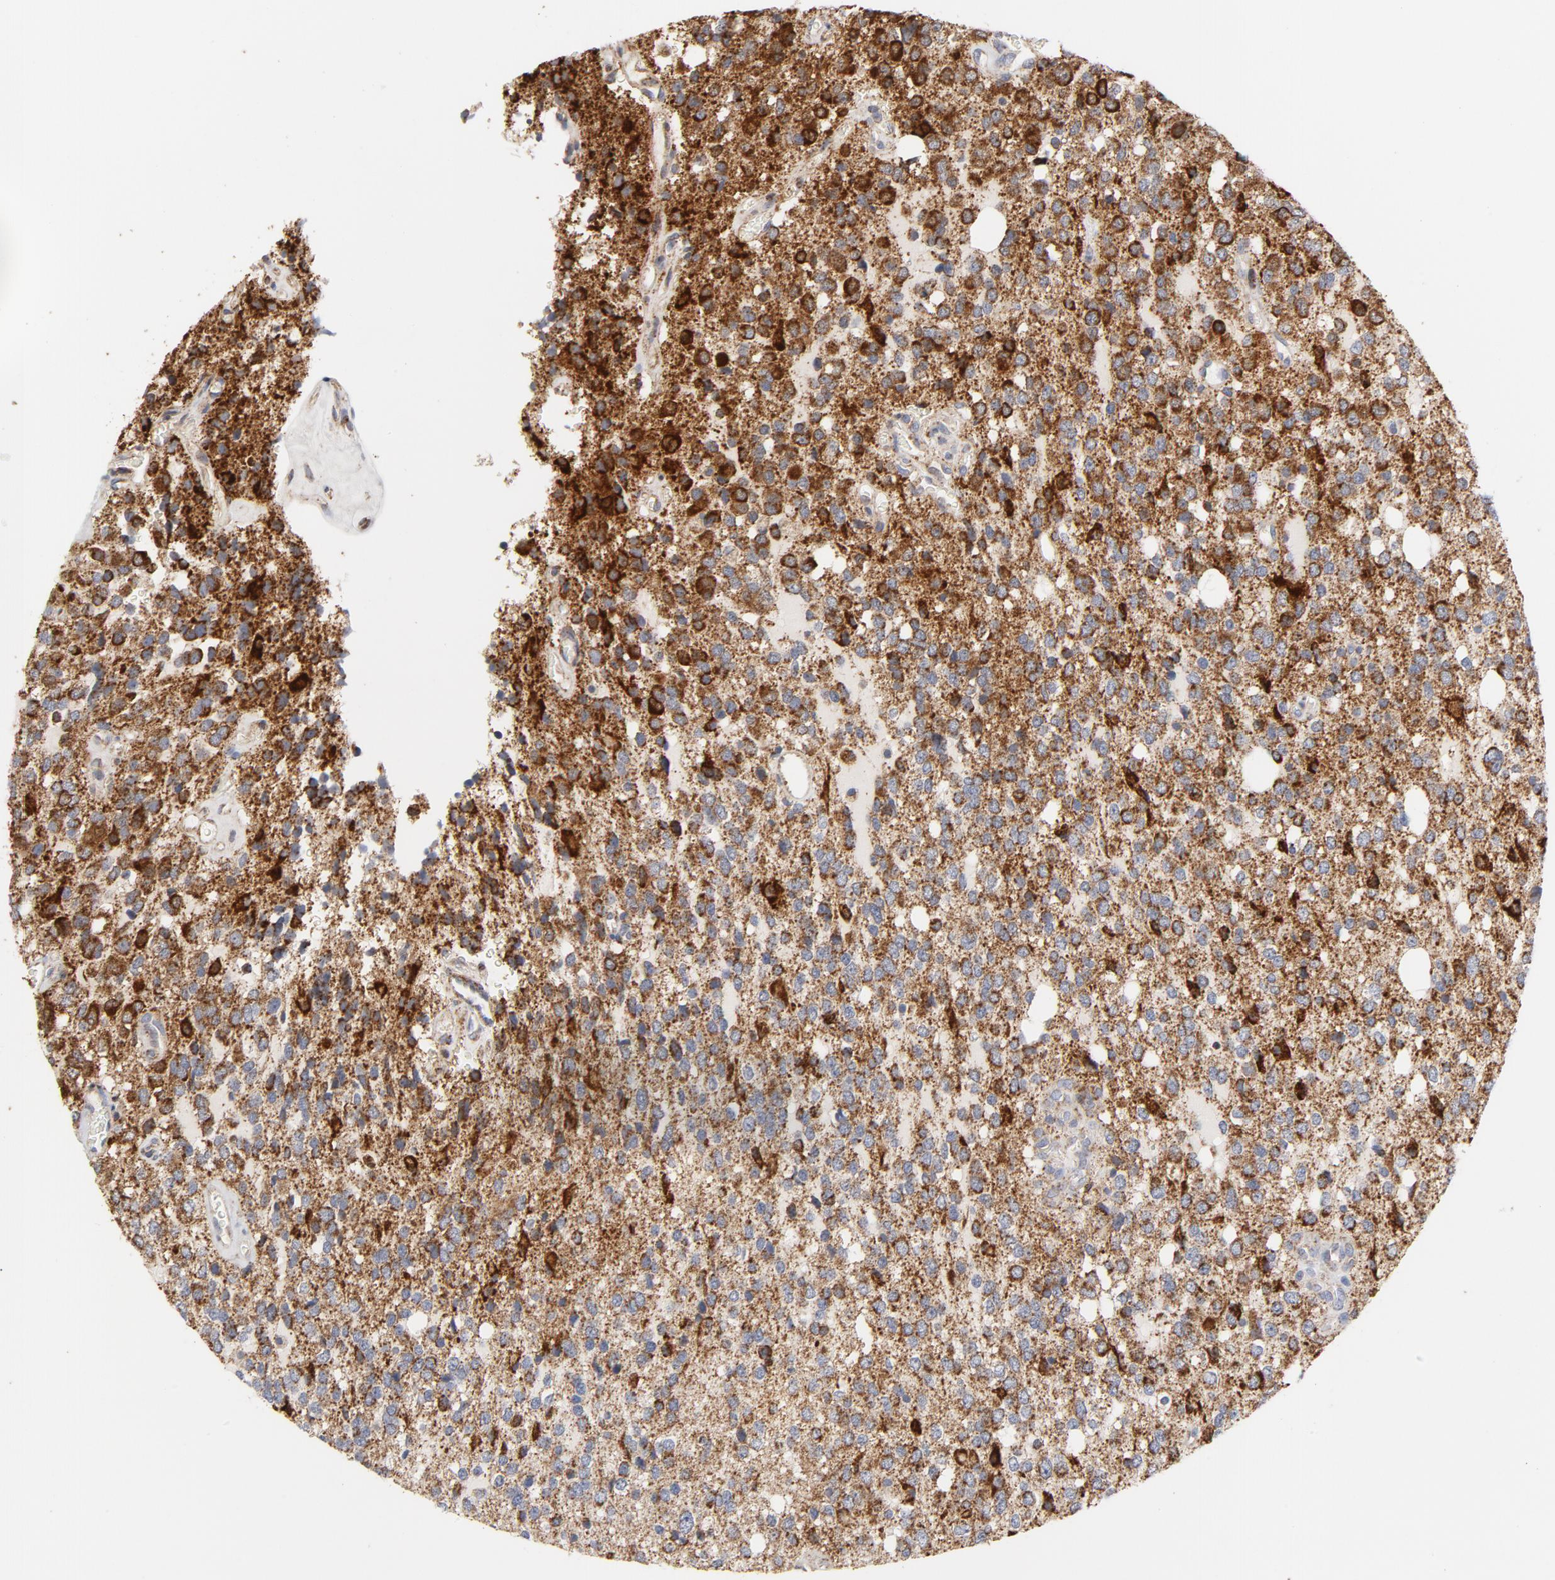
{"staining": {"intensity": "strong", "quantity": "25%-75%", "location": "cytoplasmic/membranous"}, "tissue": "glioma", "cell_type": "Tumor cells", "image_type": "cancer", "snomed": [{"axis": "morphology", "description": "Glioma, malignant, High grade"}, {"axis": "topography", "description": "Brain"}], "caption": "Human glioma stained with a brown dye demonstrates strong cytoplasmic/membranous positive positivity in about 25%-75% of tumor cells.", "gene": "CYCS", "patient": {"sex": "male", "age": 47}}